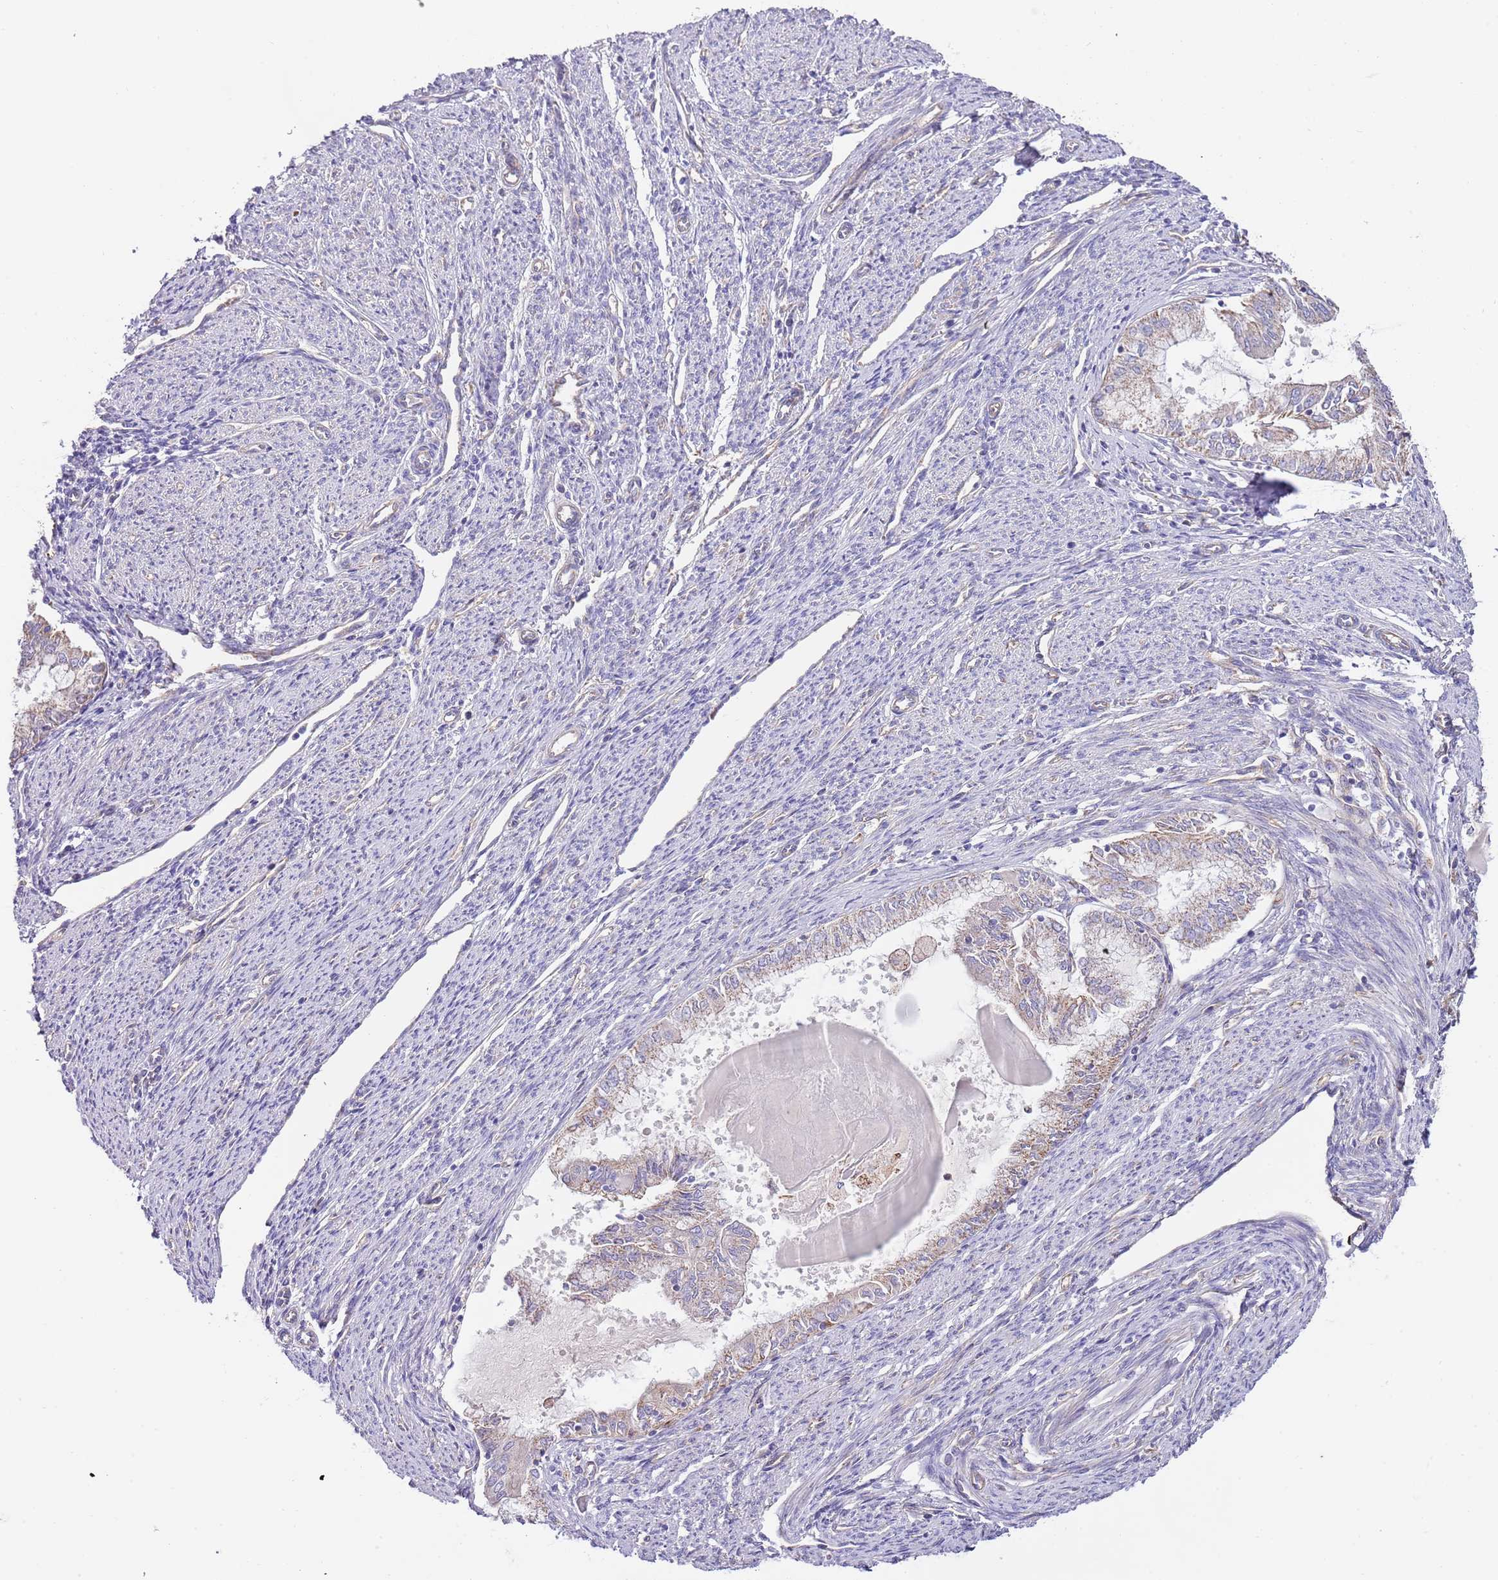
{"staining": {"intensity": "moderate", "quantity": "<25%", "location": "cytoplasmic/membranous"}, "tissue": "endometrial cancer", "cell_type": "Tumor cells", "image_type": "cancer", "snomed": [{"axis": "morphology", "description": "Adenocarcinoma, NOS"}, {"axis": "topography", "description": "Endometrium"}], "caption": "A brown stain labels moderate cytoplasmic/membranous positivity of a protein in human endometrial cancer tumor cells.", "gene": "DOCK6", "patient": {"sex": "female", "age": 79}}